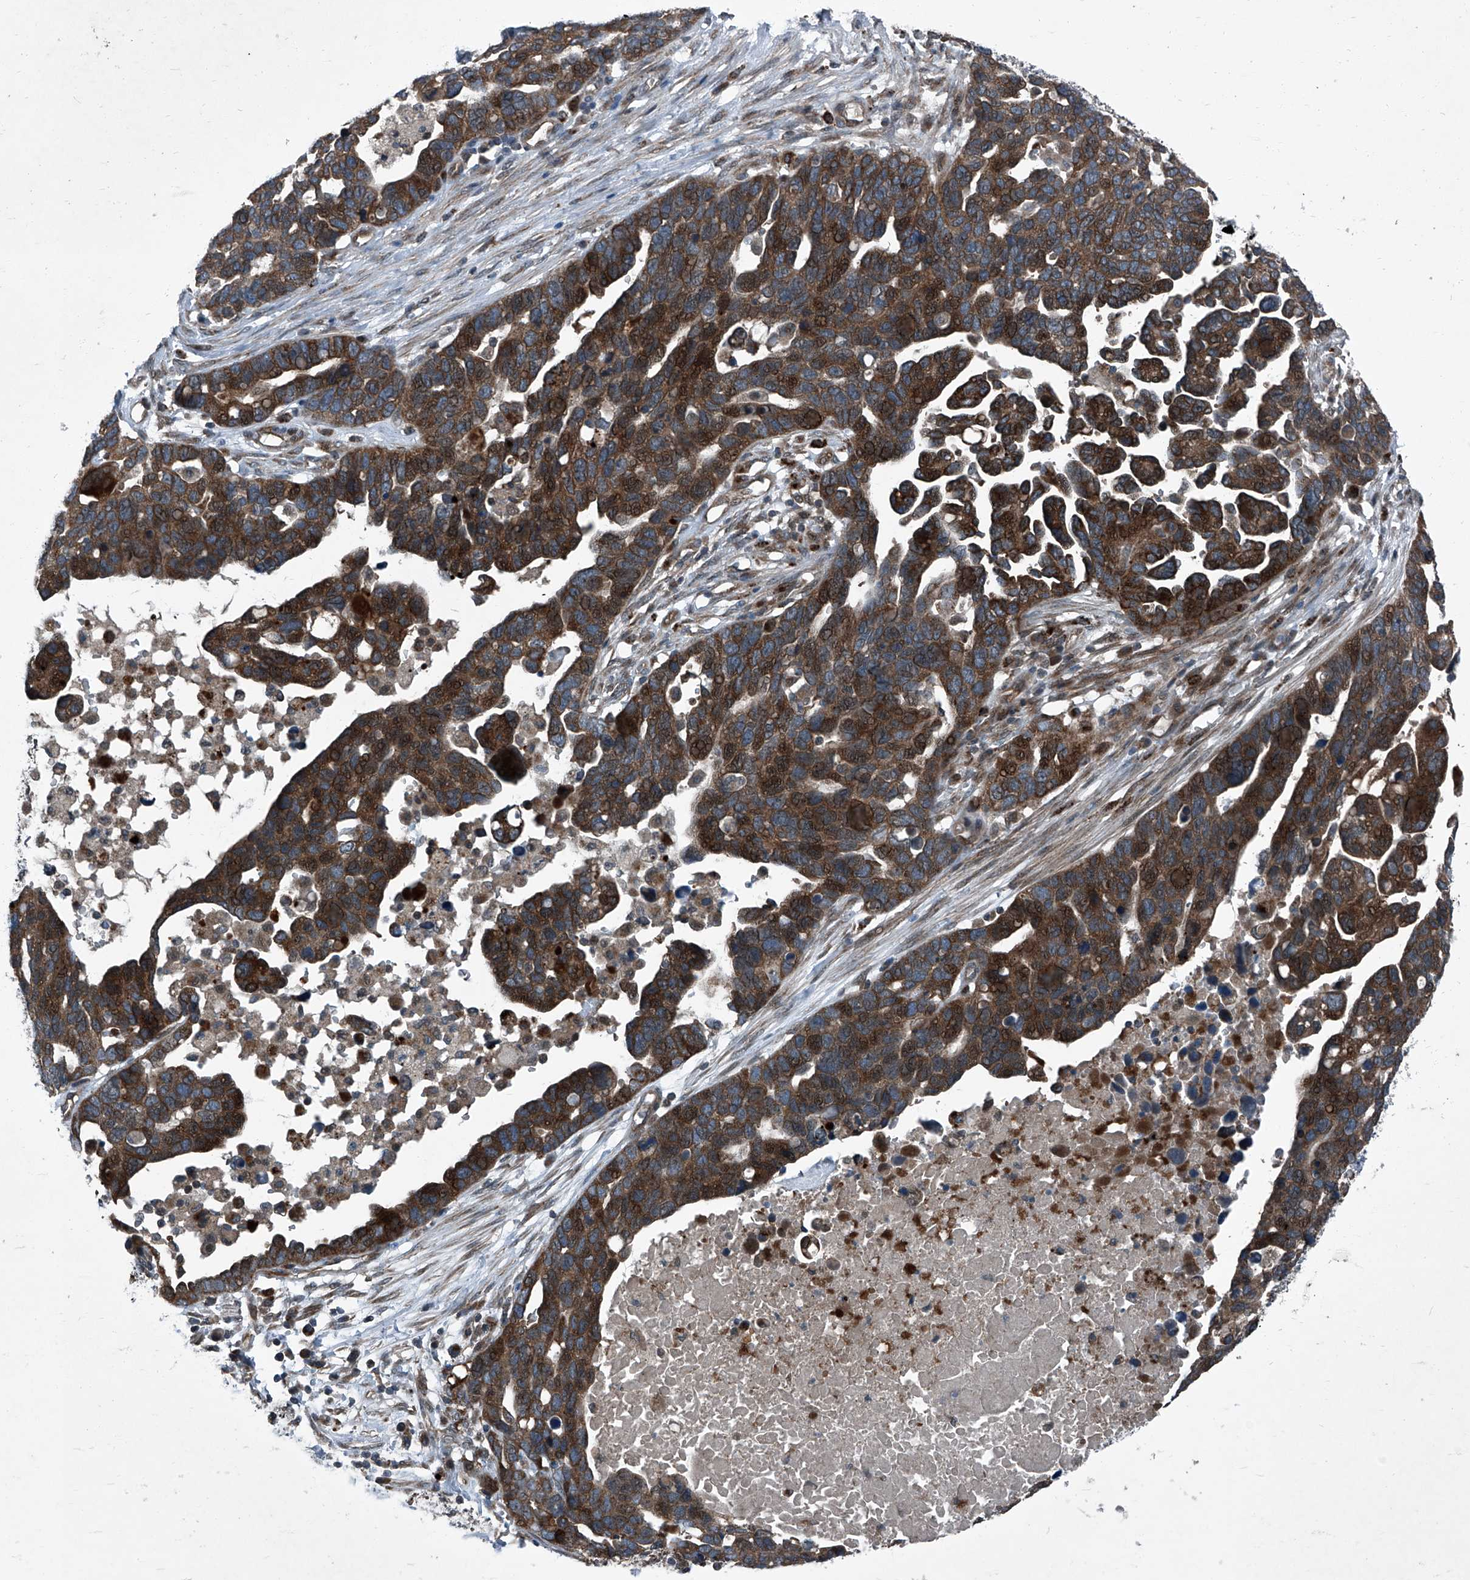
{"staining": {"intensity": "strong", "quantity": ">75%", "location": "cytoplasmic/membranous"}, "tissue": "ovarian cancer", "cell_type": "Tumor cells", "image_type": "cancer", "snomed": [{"axis": "morphology", "description": "Cystadenocarcinoma, serous, NOS"}, {"axis": "topography", "description": "Ovary"}], "caption": "There is high levels of strong cytoplasmic/membranous expression in tumor cells of ovarian serous cystadenocarcinoma, as demonstrated by immunohistochemical staining (brown color).", "gene": "SENP2", "patient": {"sex": "female", "age": 54}}